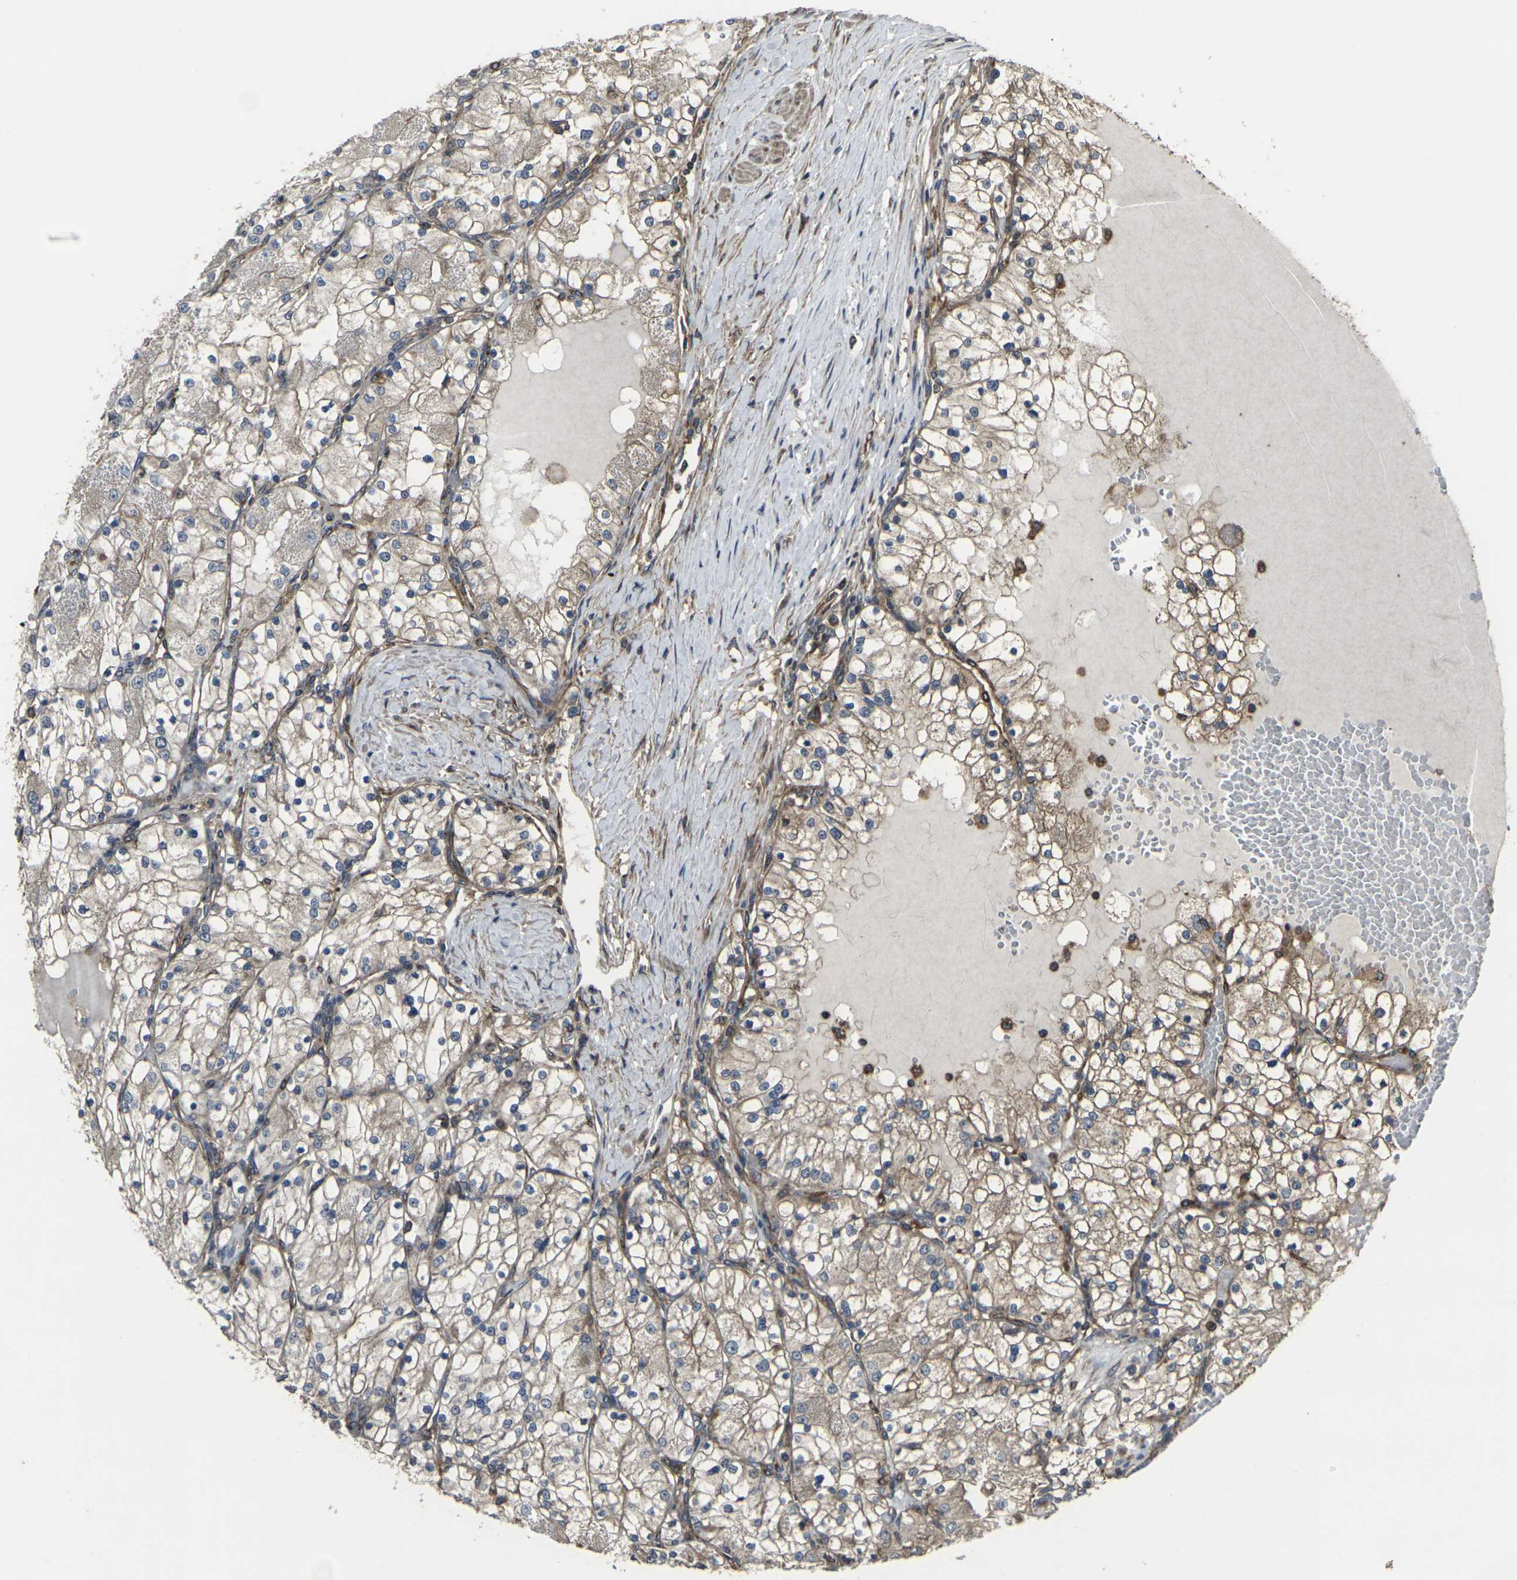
{"staining": {"intensity": "moderate", "quantity": "25%-75%", "location": "cytoplasmic/membranous"}, "tissue": "renal cancer", "cell_type": "Tumor cells", "image_type": "cancer", "snomed": [{"axis": "morphology", "description": "Adenocarcinoma, NOS"}, {"axis": "topography", "description": "Kidney"}], "caption": "A histopathology image of human renal cancer stained for a protein displays moderate cytoplasmic/membranous brown staining in tumor cells.", "gene": "PRKACB", "patient": {"sex": "male", "age": 68}}